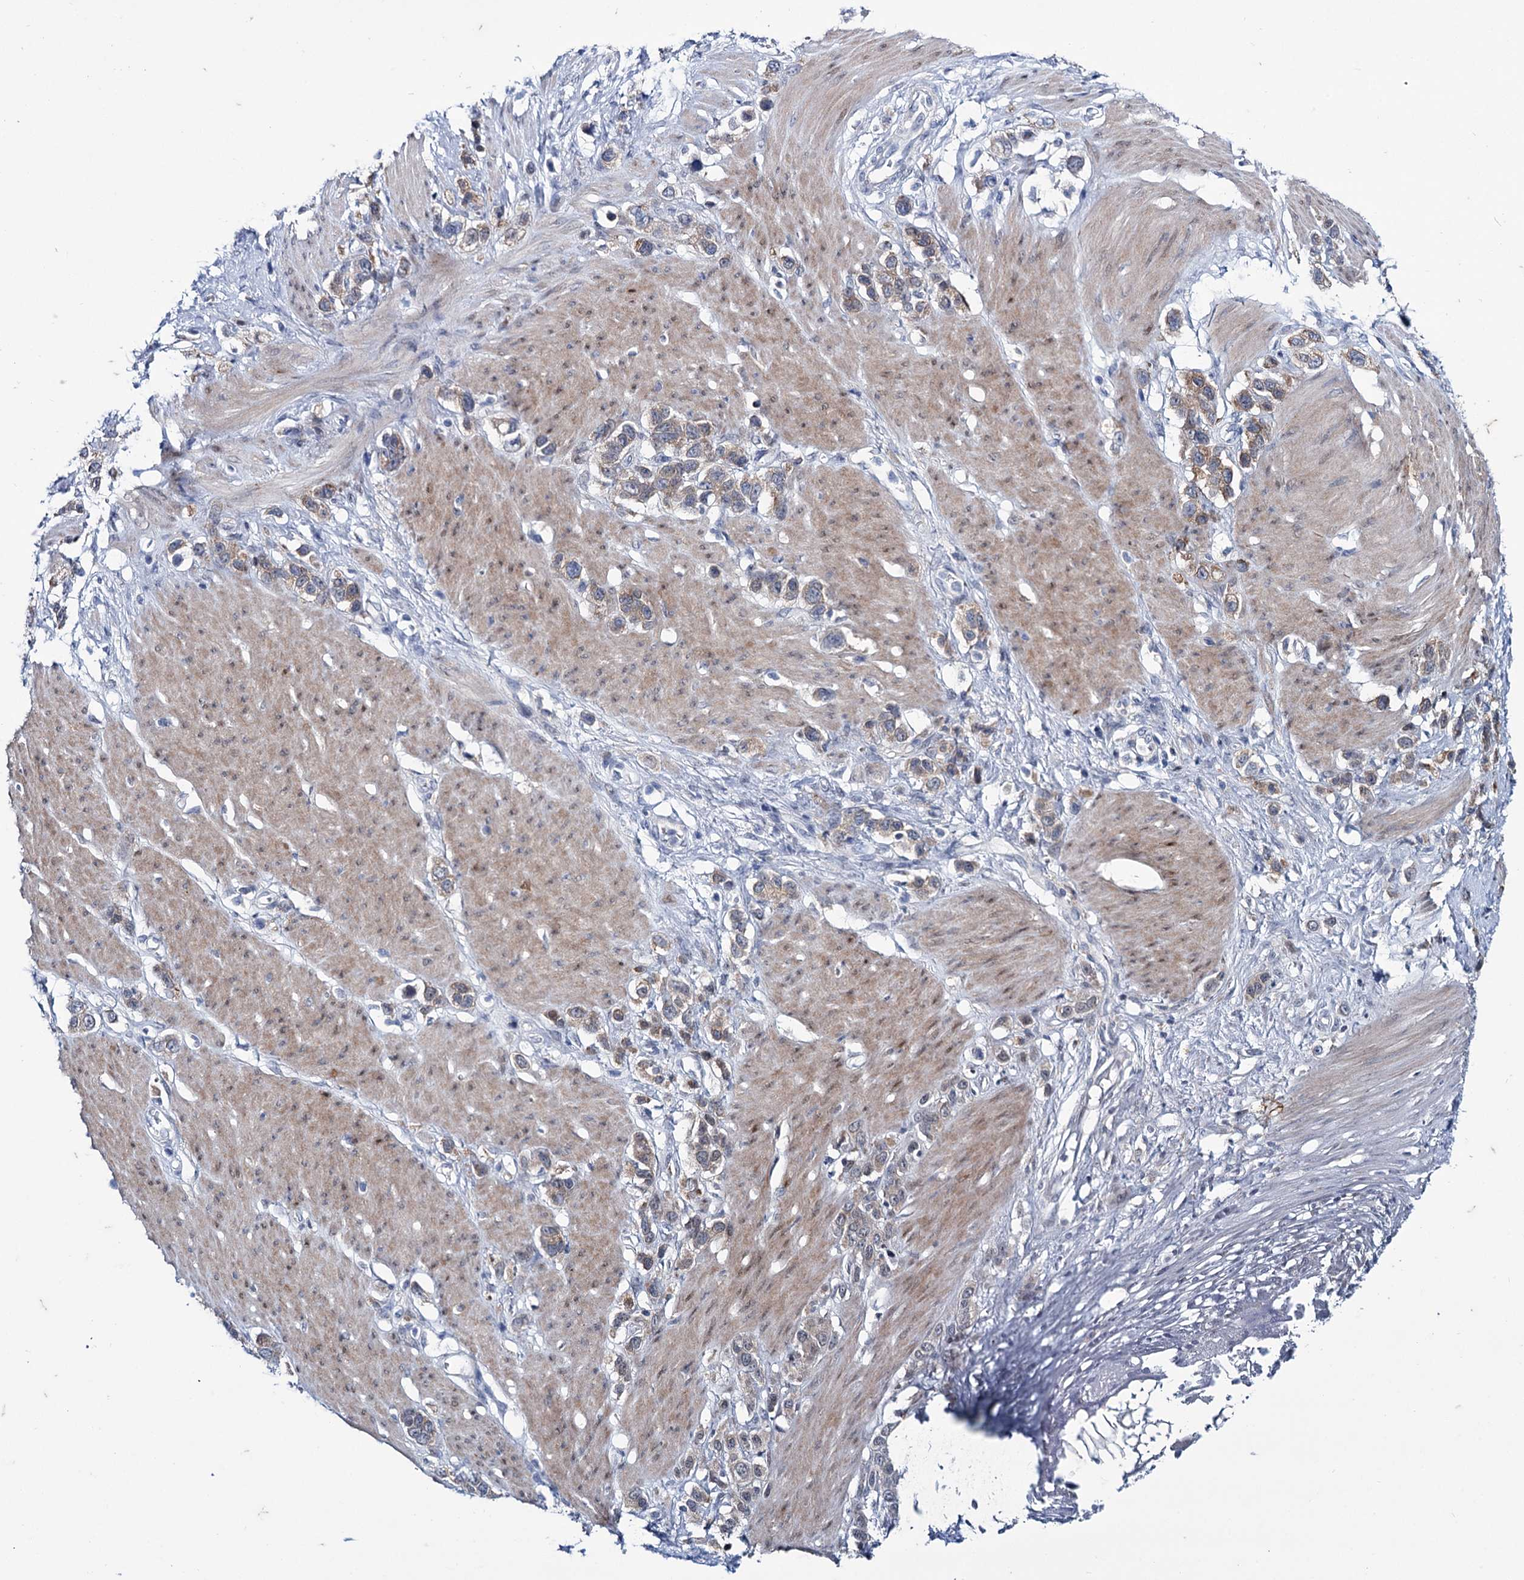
{"staining": {"intensity": "weak", "quantity": "25%-75%", "location": "cytoplasmic/membranous"}, "tissue": "stomach cancer", "cell_type": "Tumor cells", "image_type": "cancer", "snomed": [{"axis": "morphology", "description": "Adenocarcinoma, NOS"}, {"axis": "morphology", "description": "Adenocarcinoma, High grade"}, {"axis": "topography", "description": "Stomach, upper"}, {"axis": "topography", "description": "Stomach, lower"}], "caption": "Immunohistochemical staining of human adenocarcinoma (stomach) shows low levels of weak cytoplasmic/membranous positivity in approximately 25%-75% of tumor cells.", "gene": "MID1IP1", "patient": {"sex": "female", "age": 65}}